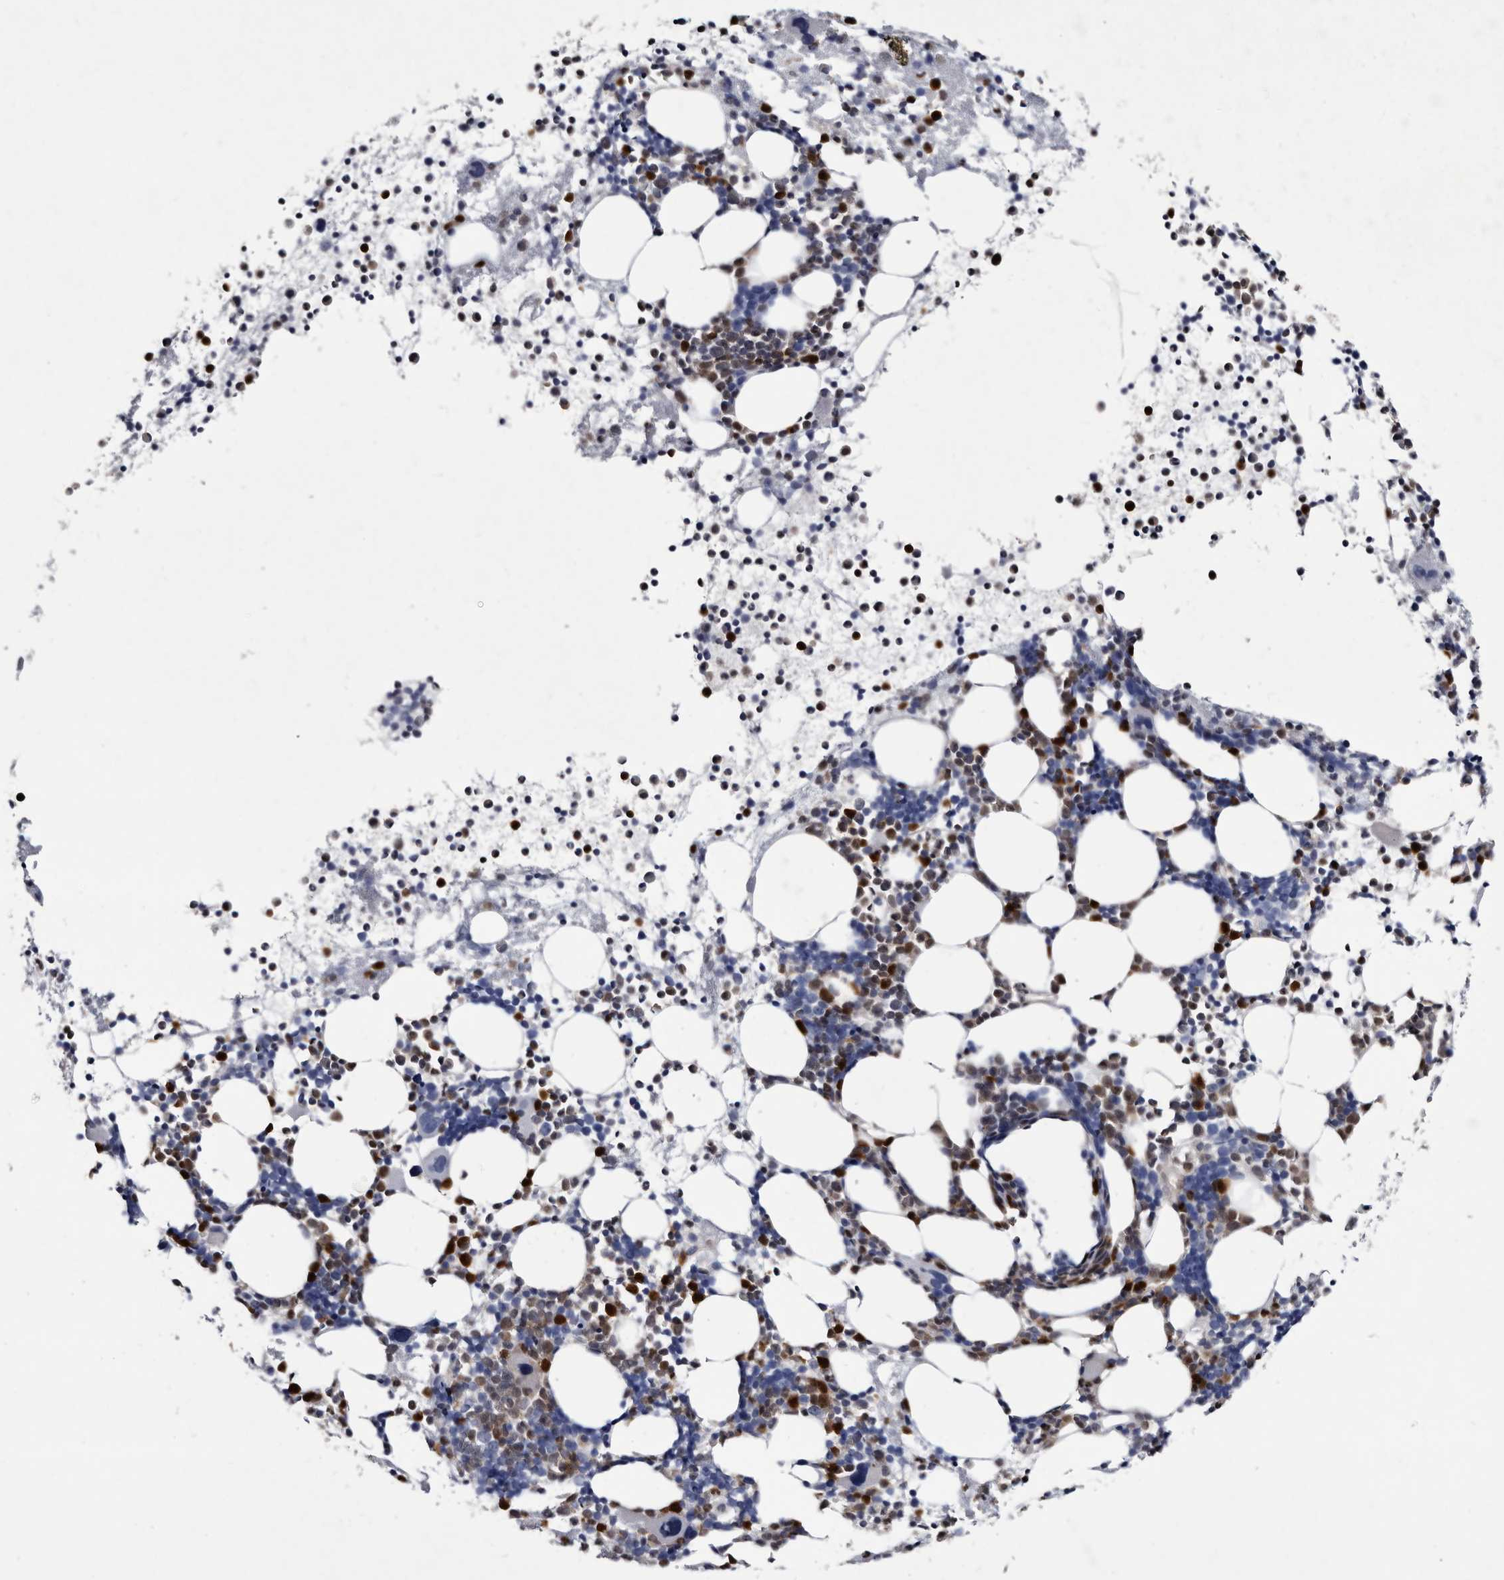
{"staining": {"intensity": "strong", "quantity": "25%-75%", "location": "cytoplasmic/membranous,nuclear"}, "tissue": "bone marrow", "cell_type": "Hematopoietic cells", "image_type": "normal", "snomed": [{"axis": "morphology", "description": "Normal tissue, NOS"}, {"axis": "topography", "description": "Bone marrow"}], "caption": "Strong cytoplasmic/membranous,nuclear staining for a protein is appreciated in about 25%-75% of hematopoietic cells of normal bone marrow using immunohistochemistry (IHC).", "gene": "SERPINB8", "patient": {"sex": "female", "age": 57}}